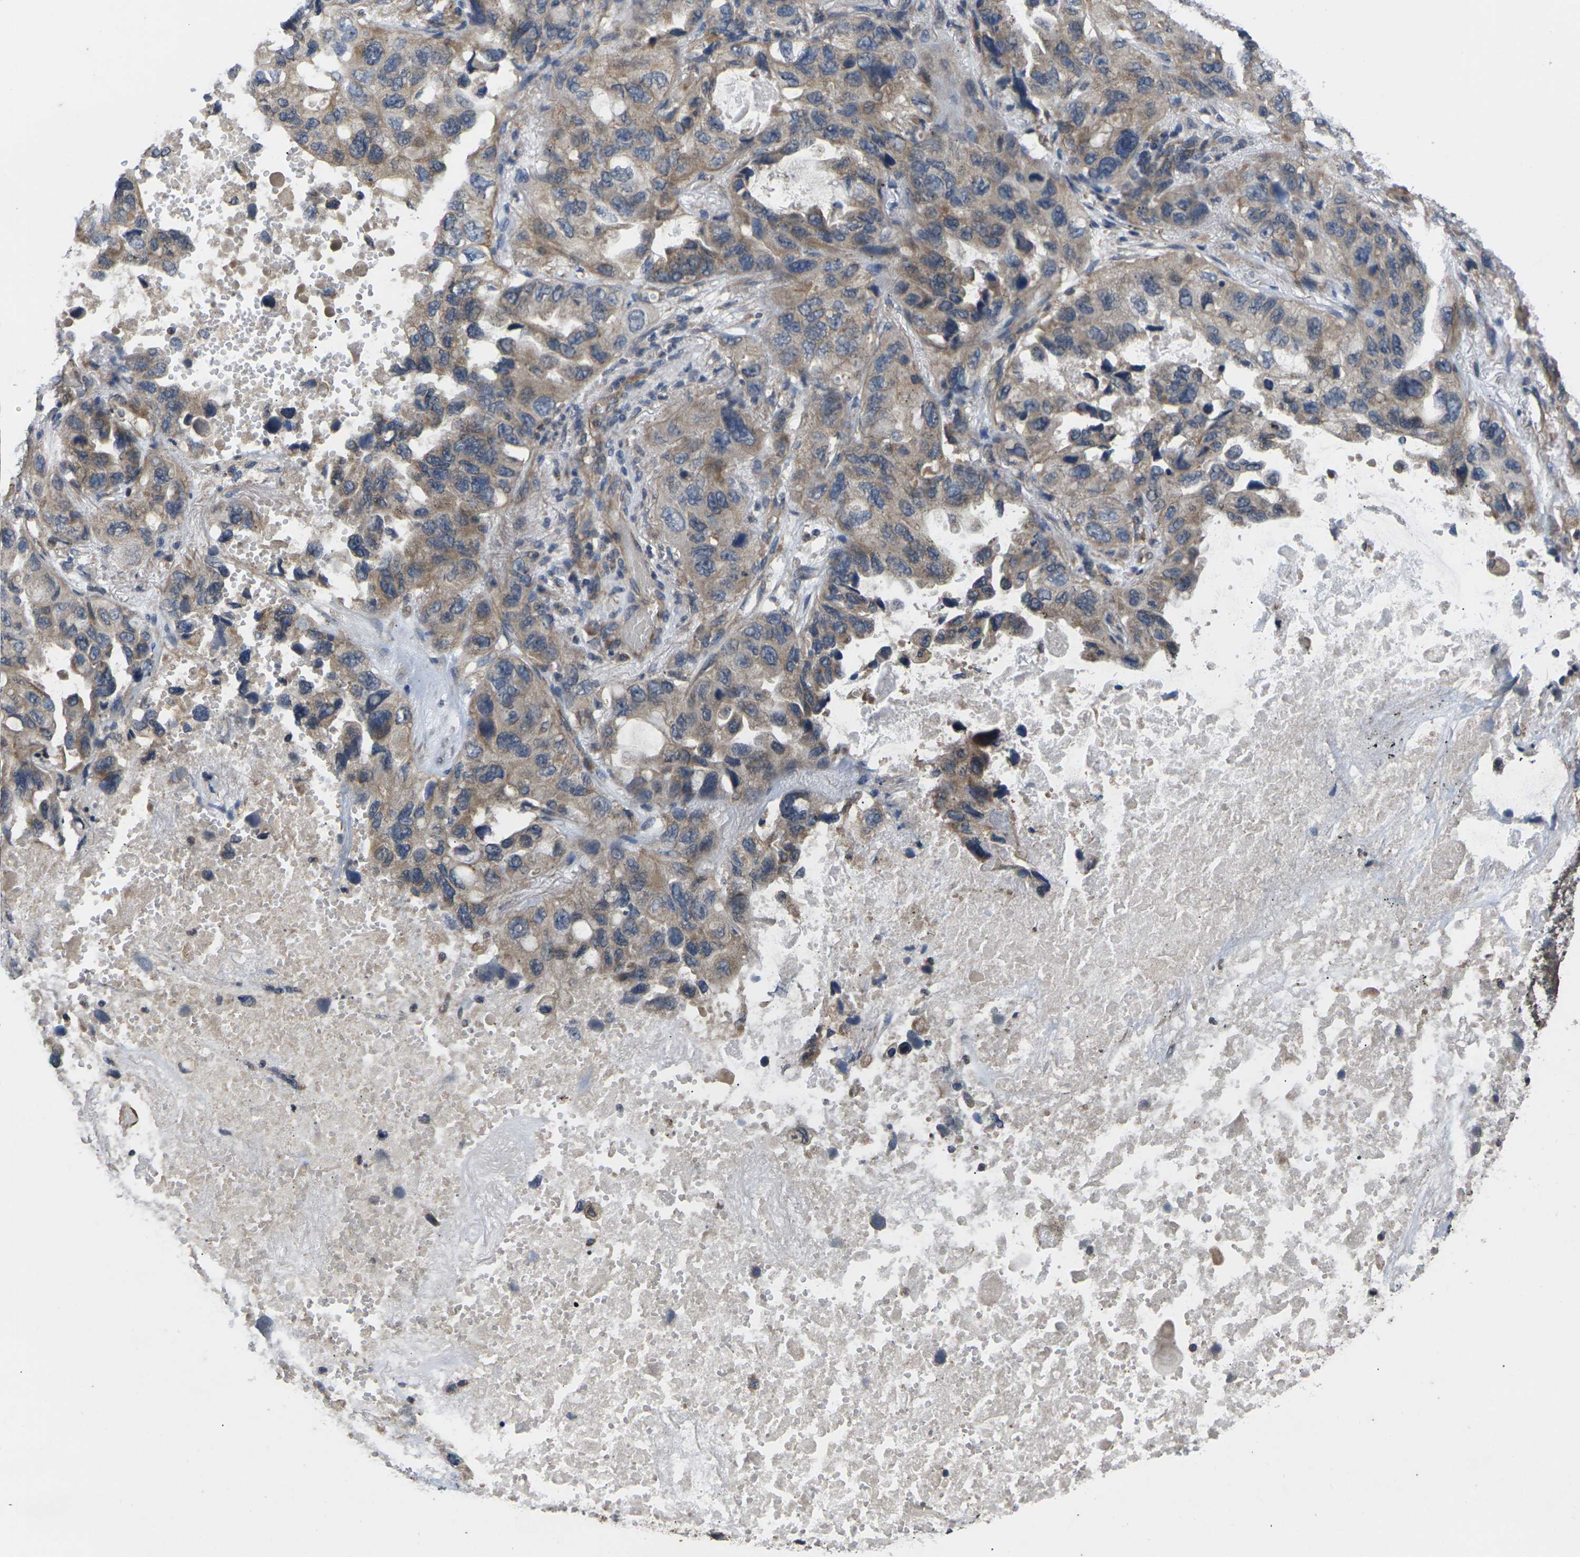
{"staining": {"intensity": "moderate", "quantity": ">75%", "location": "cytoplasmic/membranous"}, "tissue": "lung cancer", "cell_type": "Tumor cells", "image_type": "cancer", "snomed": [{"axis": "morphology", "description": "Squamous cell carcinoma, NOS"}, {"axis": "topography", "description": "Lung"}], "caption": "Protein staining of lung squamous cell carcinoma tissue displays moderate cytoplasmic/membranous positivity in about >75% of tumor cells.", "gene": "DKK2", "patient": {"sex": "female", "age": 73}}